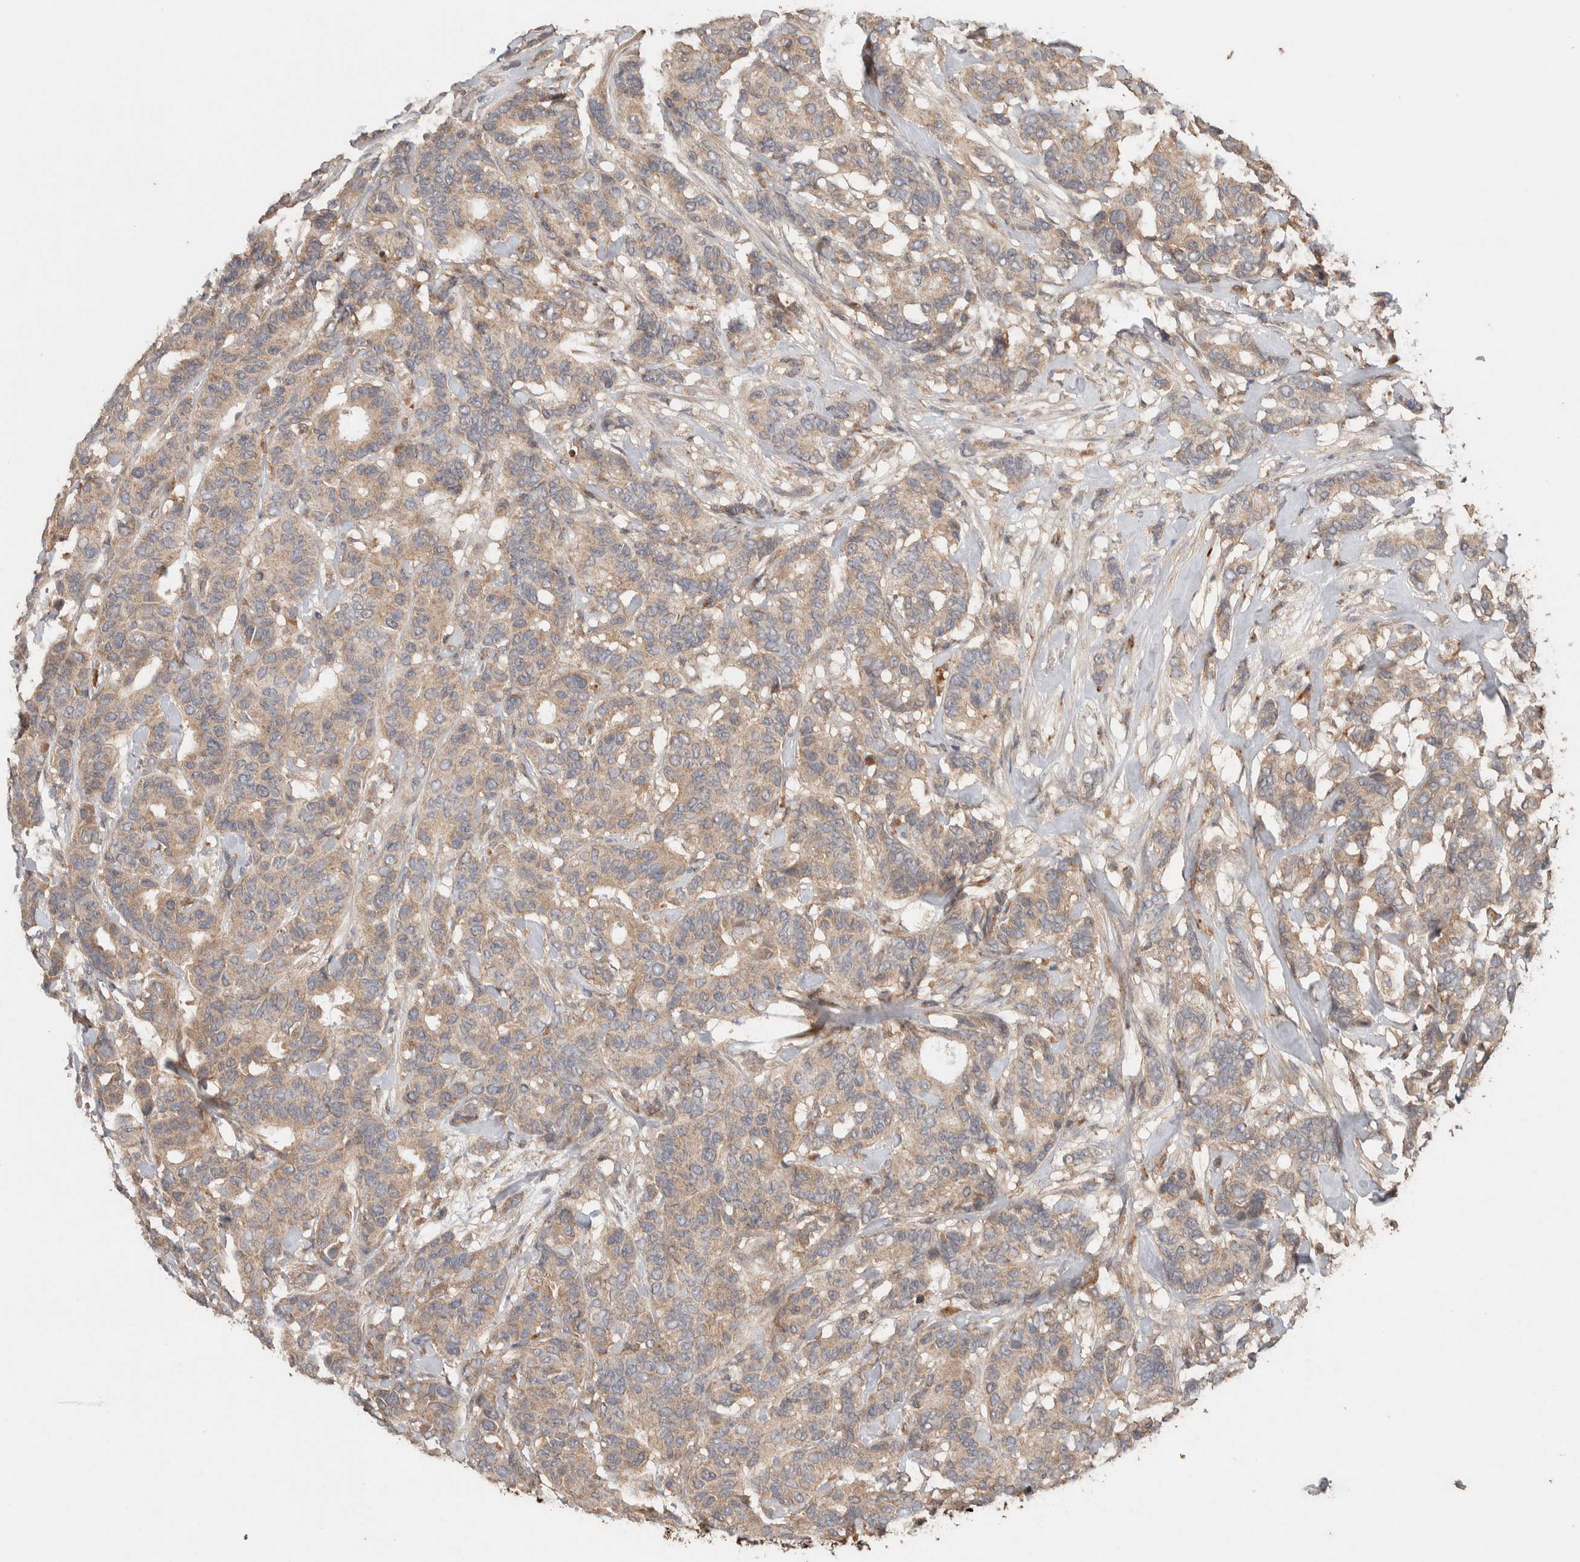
{"staining": {"intensity": "weak", "quantity": ">75%", "location": "cytoplasmic/membranous"}, "tissue": "breast cancer", "cell_type": "Tumor cells", "image_type": "cancer", "snomed": [{"axis": "morphology", "description": "Duct carcinoma"}, {"axis": "topography", "description": "Breast"}], "caption": "Protein staining shows weak cytoplasmic/membranous expression in about >75% of tumor cells in breast cancer. Using DAB (3,3'-diaminobenzidine) (brown) and hematoxylin (blue) stains, captured at high magnification using brightfield microscopy.", "gene": "KCNJ5", "patient": {"sex": "female", "age": 87}}